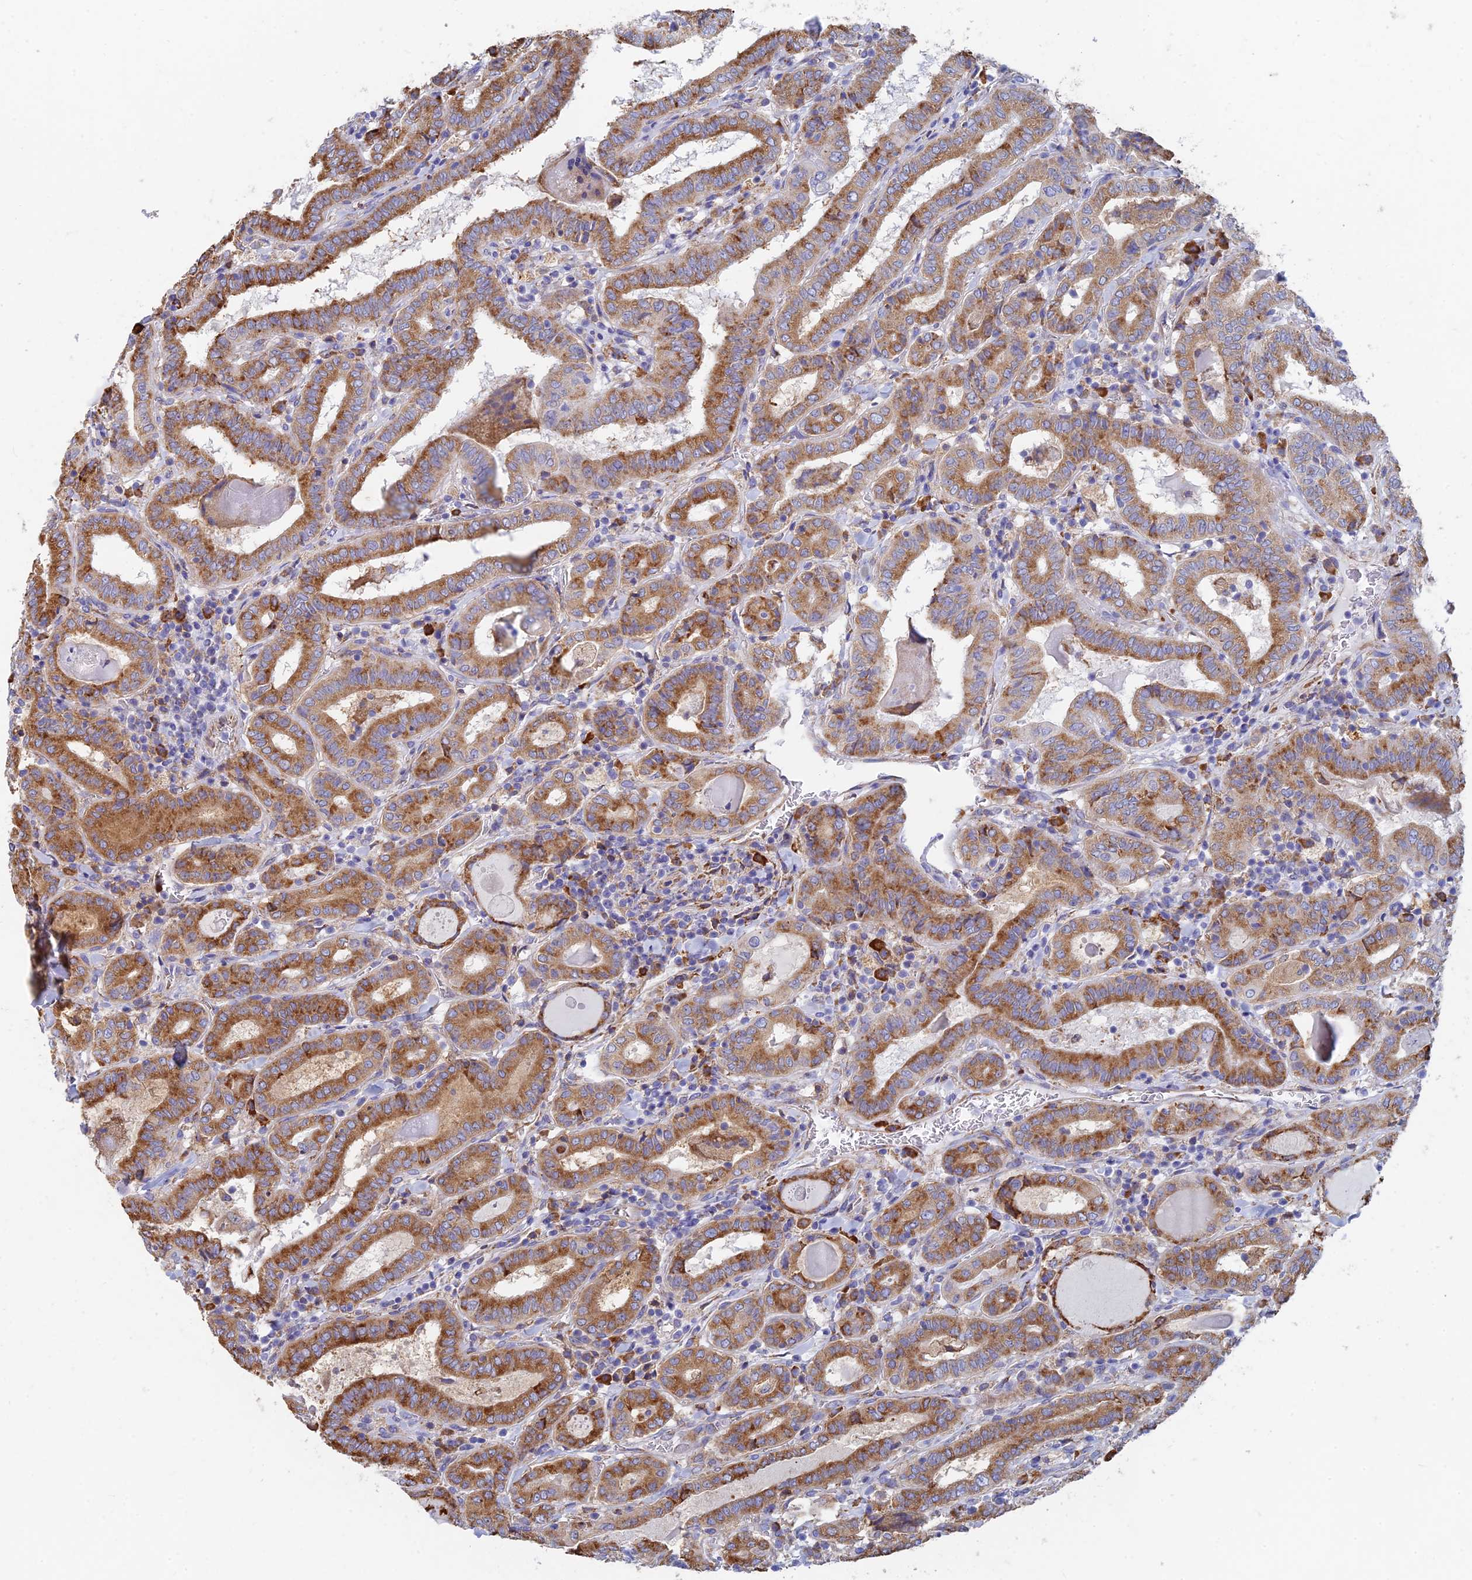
{"staining": {"intensity": "moderate", "quantity": ">75%", "location": "cytoplasmic/membranous"}, "tissue": "thyroid cancer", "cell_type": "Tumor cells", "image_type": "cancer", "snomed": [{"axis": "morphology", "description": "Papillary adenocarcinoma, NOS"}, {"axis": "topography", "description": "Thyroid gland"}], "caption": "Thyroid cancer (papillary adenocarcinoma) tissue shows moderate cytoplasmic/membranous expression in approximately >75% of tumor cells (brown staining indicates protein expression, while blue staining denotes nuclei).", "gene": "WDR35", "patient": {"sex": "female", "age": 72}}